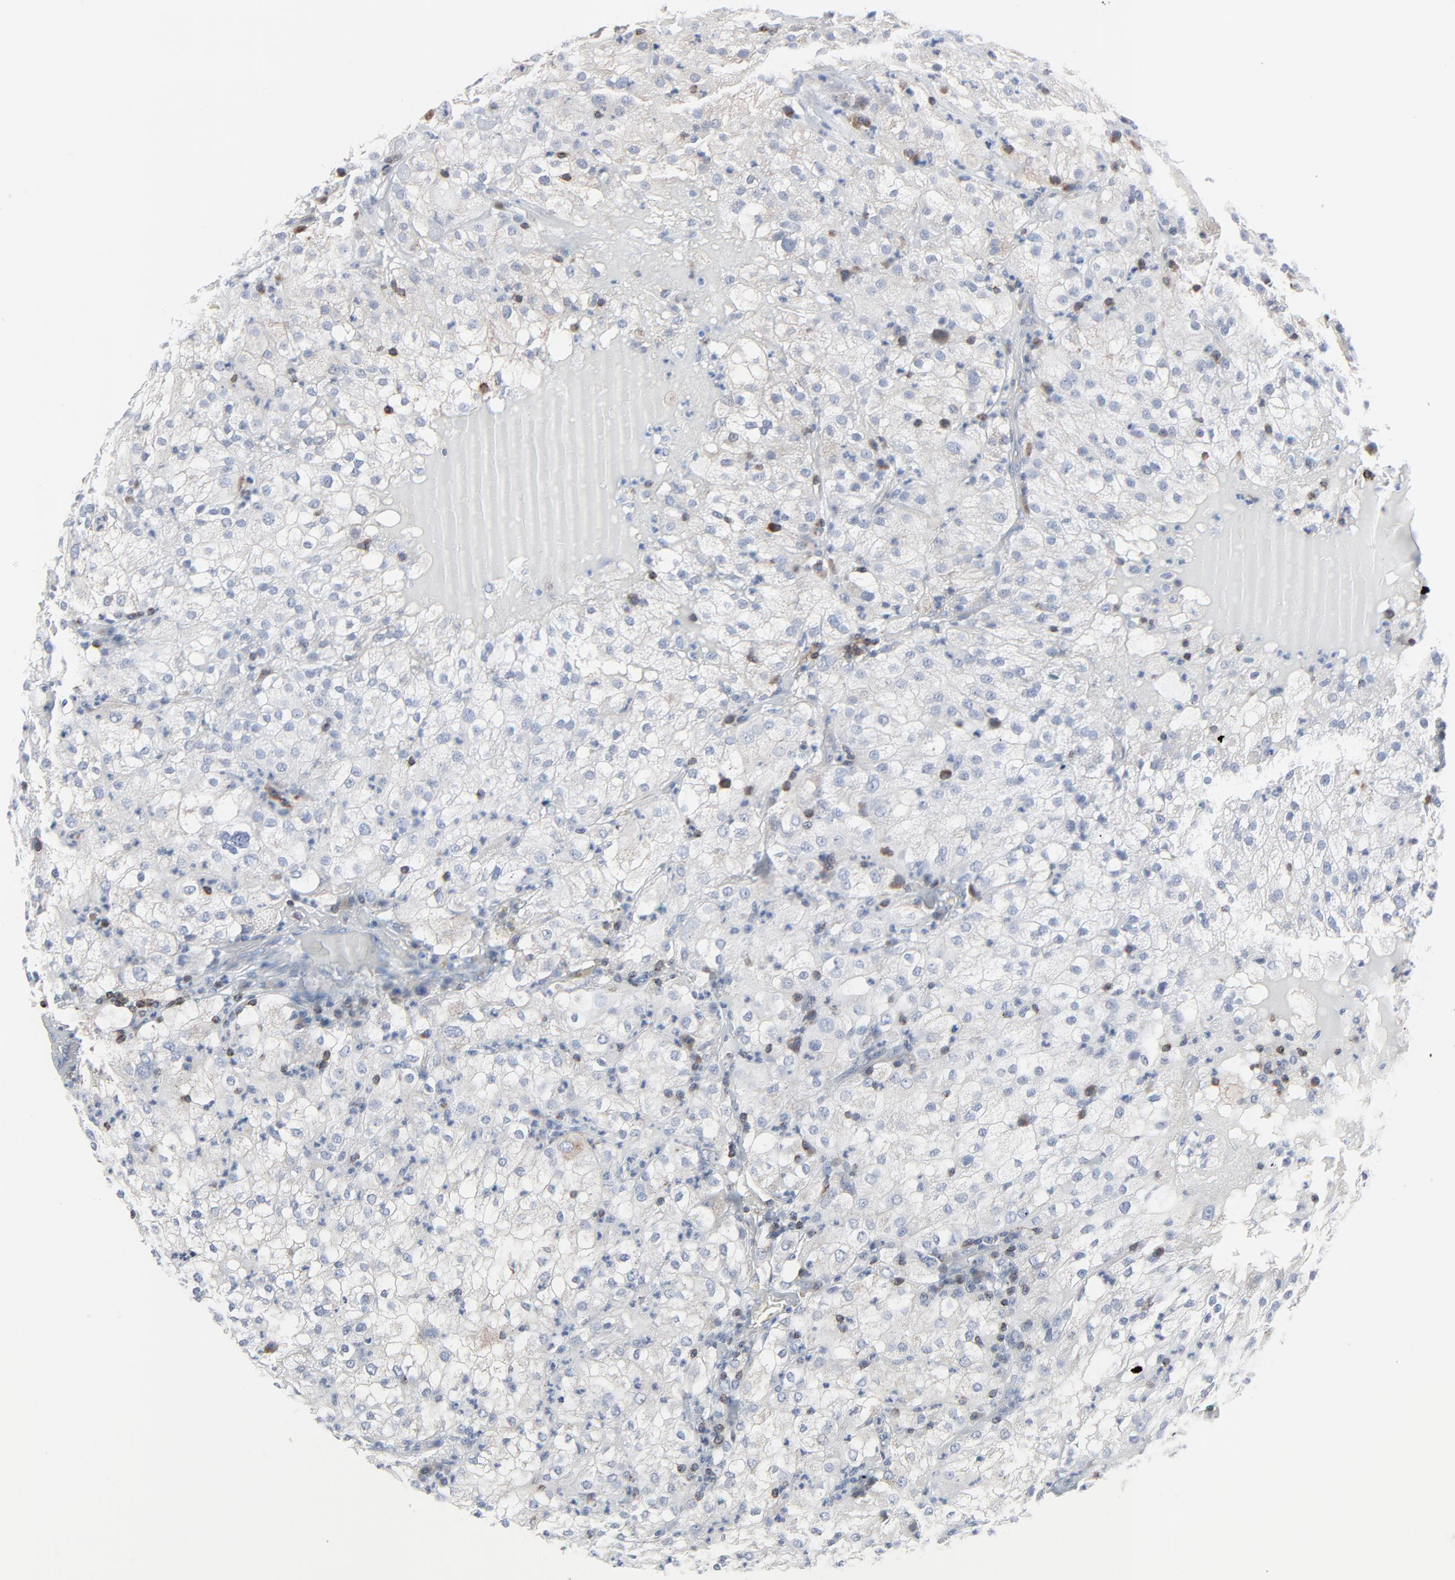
{"staining": {"intensity": "negative", "quantity": "none", "location": "none"}, "tissue": "renal cancer", "cell_type": "Tumor cells", "image_type": "cancer", "snomed": [{"axis": "morphology", "description": "Adenocarcinoma, NOS"}, {"axis": "topography", "description": "Kidney"}], "caption": "High magnification brightfield microscopy of renal adenocarcinoma stained with DAB (brown) and counterstained with hematoxylin (blue): tumor cells show no significant staining. (DAB IHC visualized using brightfield microscopy, high magnification).", "gene": "OPTN", "patient": {"sex": "male", "age": 59}}